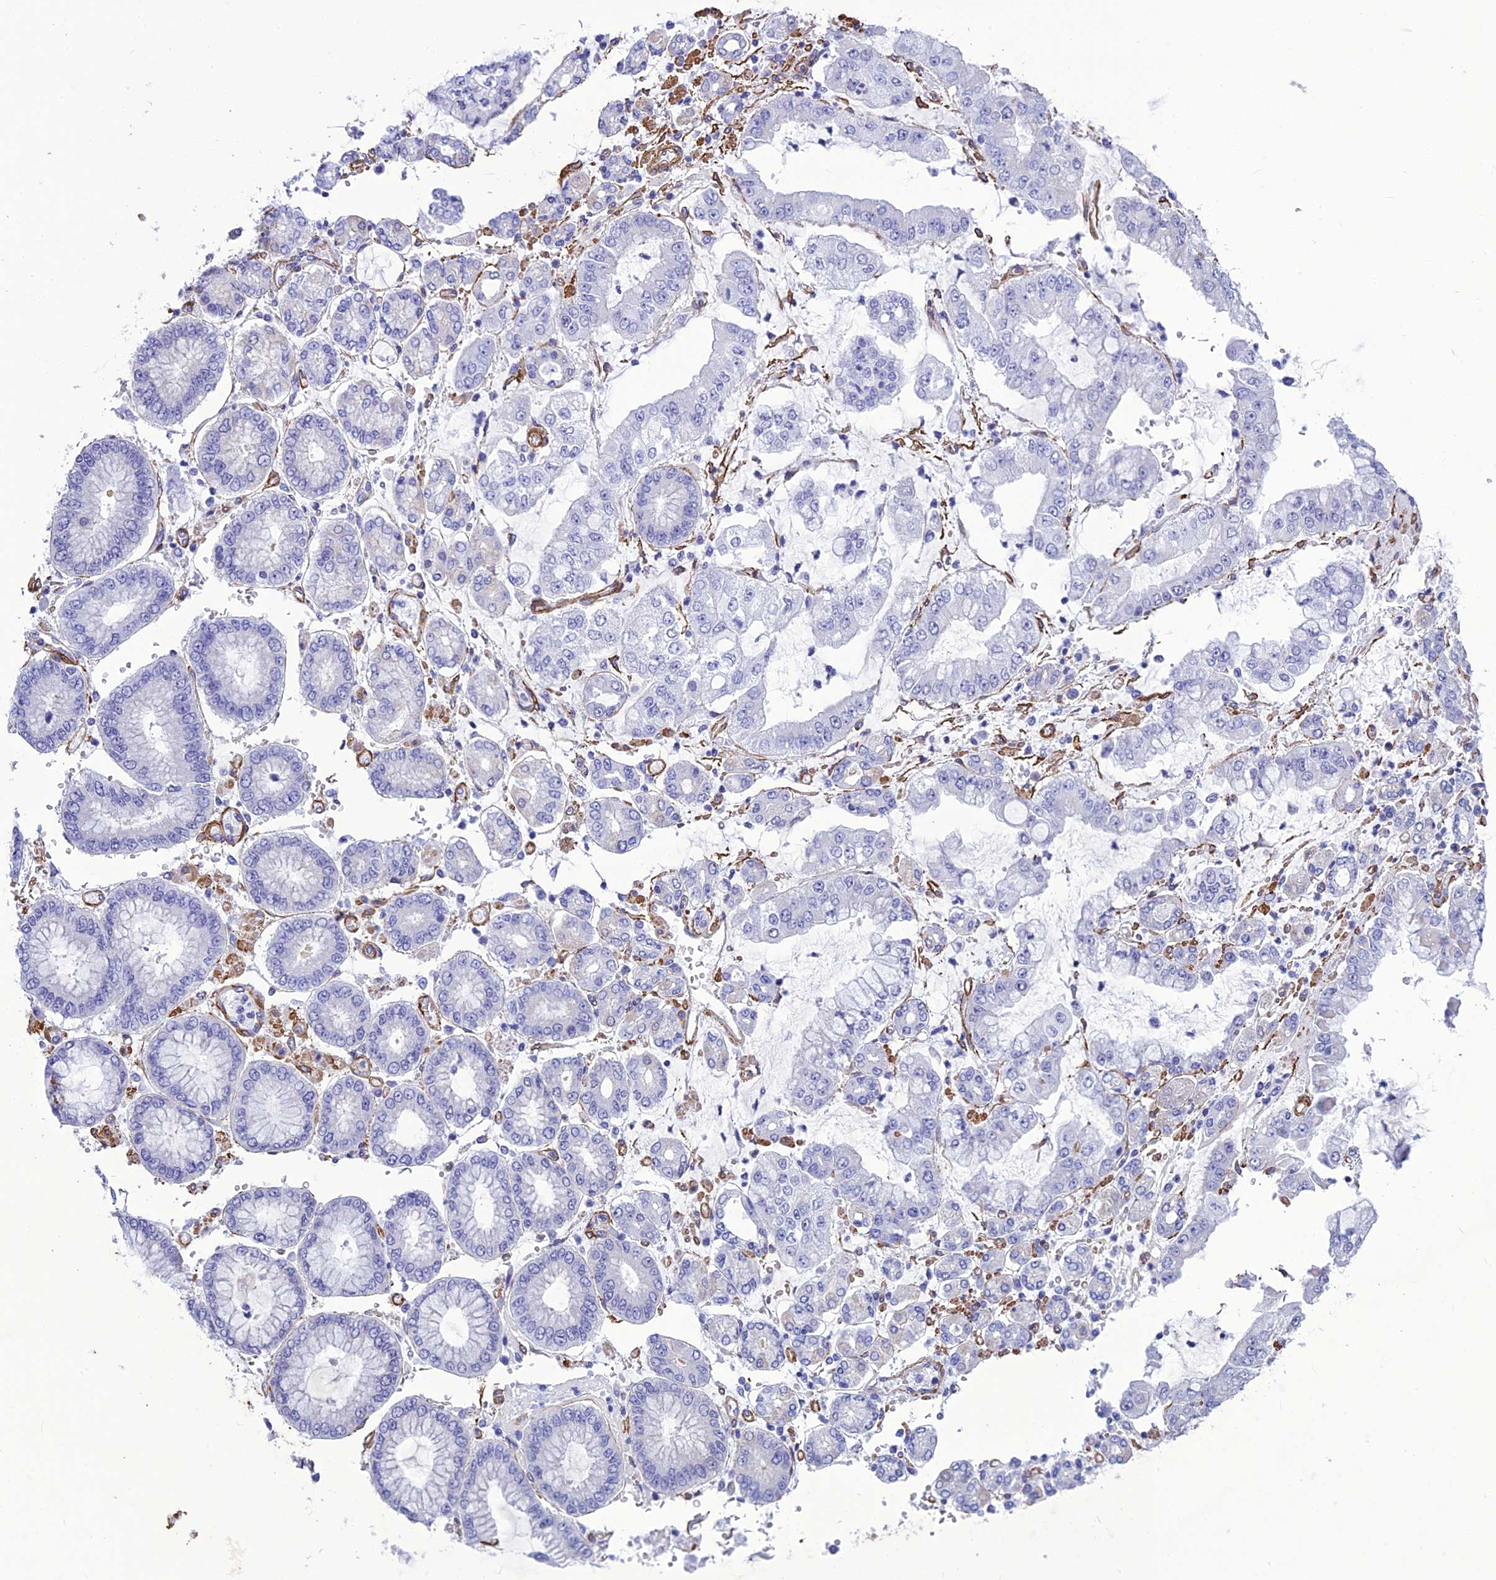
{"staining": {"intensity": "negative", "quantity": "none", "location": "none"}, "tissue": "stomach cancer", "cell_type": "Tumor cells", "image_type": "cancer", "snomed": [{"axis": "morphology", "description": "Adenocarcinoma, NOS"}, {"axis": "topography", "description": "Stomach"}], "caption": "Immunohistochemistry (IHC) histopathology image of neoplastic tissue: stomach adenocarcinoma stained with DAB demonstrates no significant protein staining in tumor cells.", "gene": "NKD1", "patient": {"sex": "male", "age": 76}}